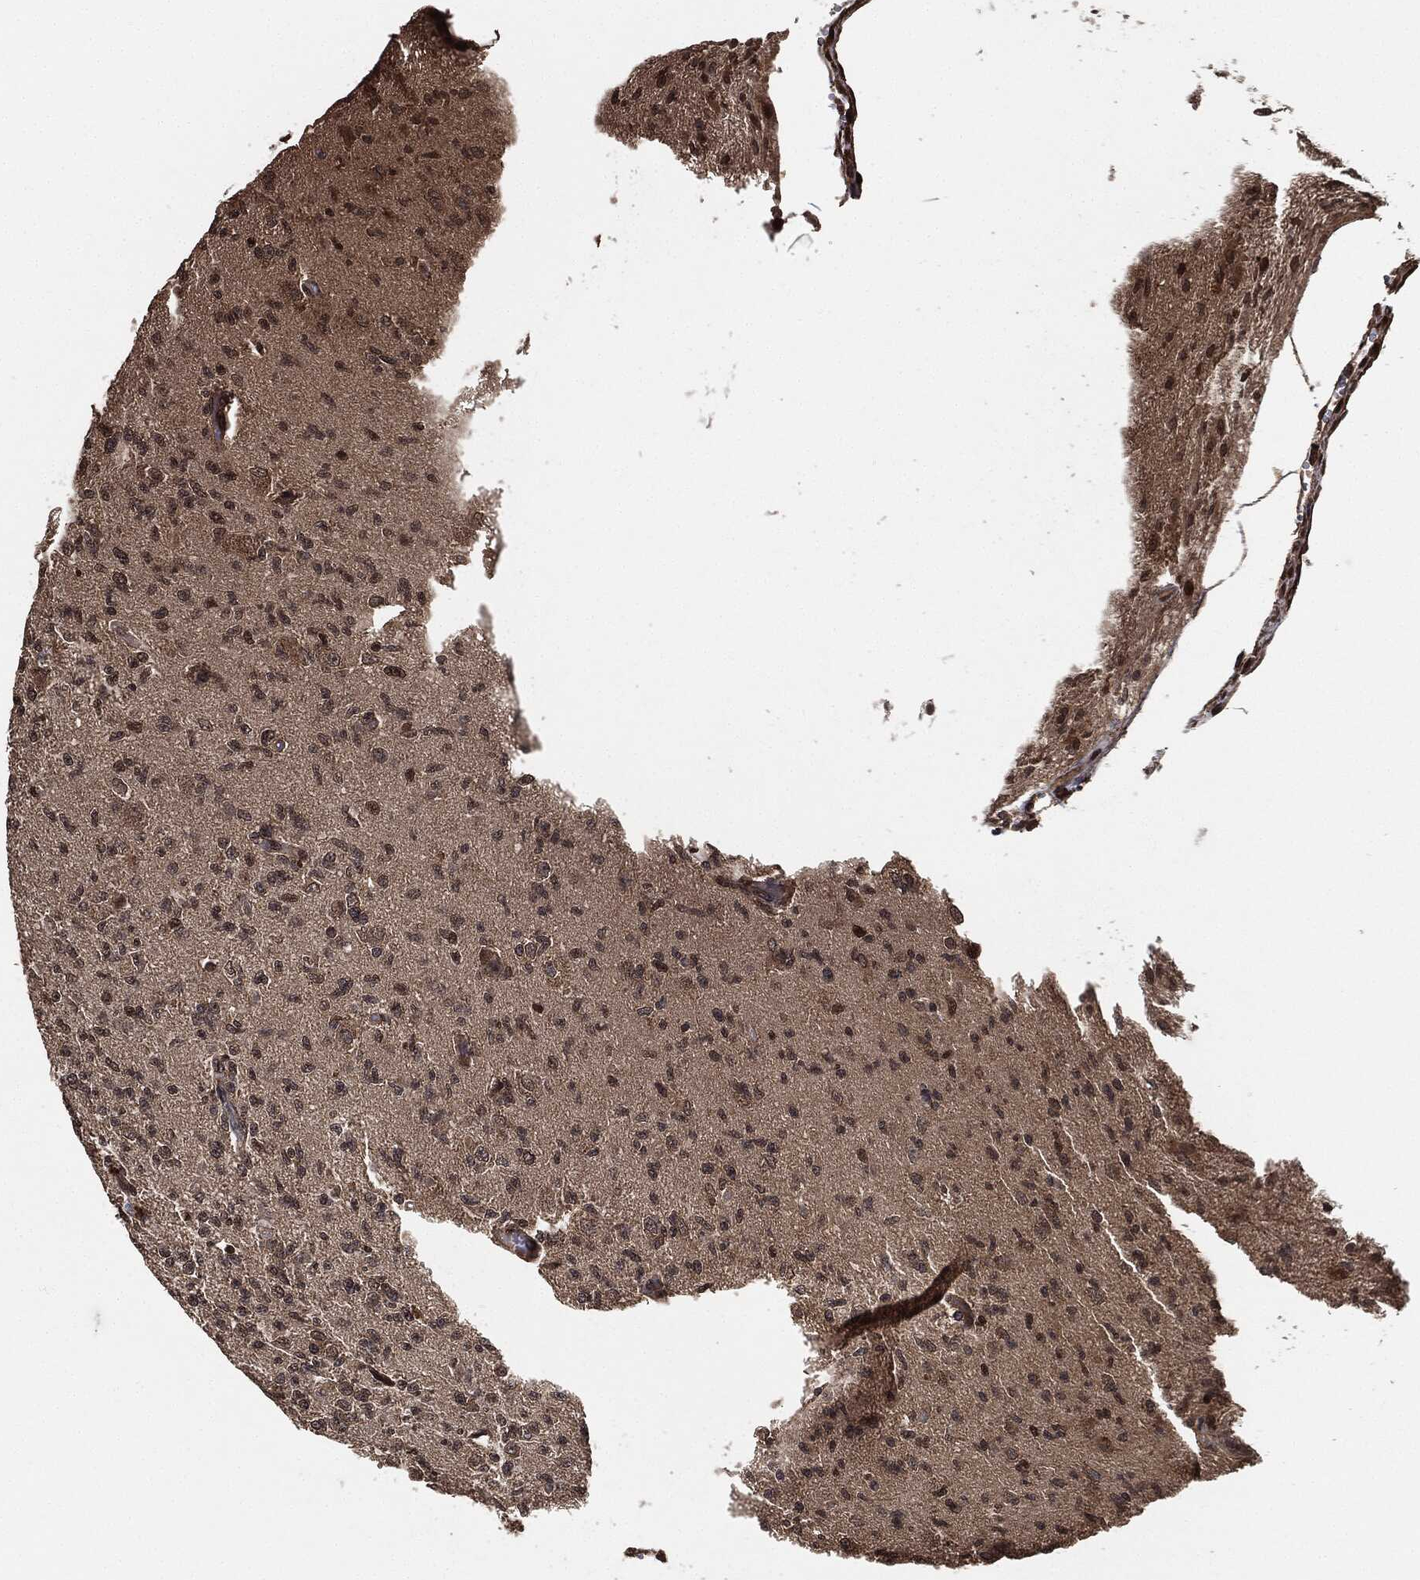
{"staining": {"intensity": "negative", "quantity": "none", "location": "none"}, "tissue": "glioma", "cell_type": "Tumor cells", "image_type": "cancer", "snomed": [{"axis": "morphology", "description": "Glioma, malignant, High grade"}, {"axis": "topography", "description": "Brain"}], "caption": "IHC image of neoplastic tissue: malignant glioma (high-grade) stained with DAB shows no significant protein staining in tumor cells. The staining was performed using DAB (3,3'-diaminobenzidine) to visualize the protein expression in brown, while the nuclei were stained in blue with hematoxylin (Magnification: 20x).", "gene": "PDK1", "patient": {"sex": "male", "age": 56}}